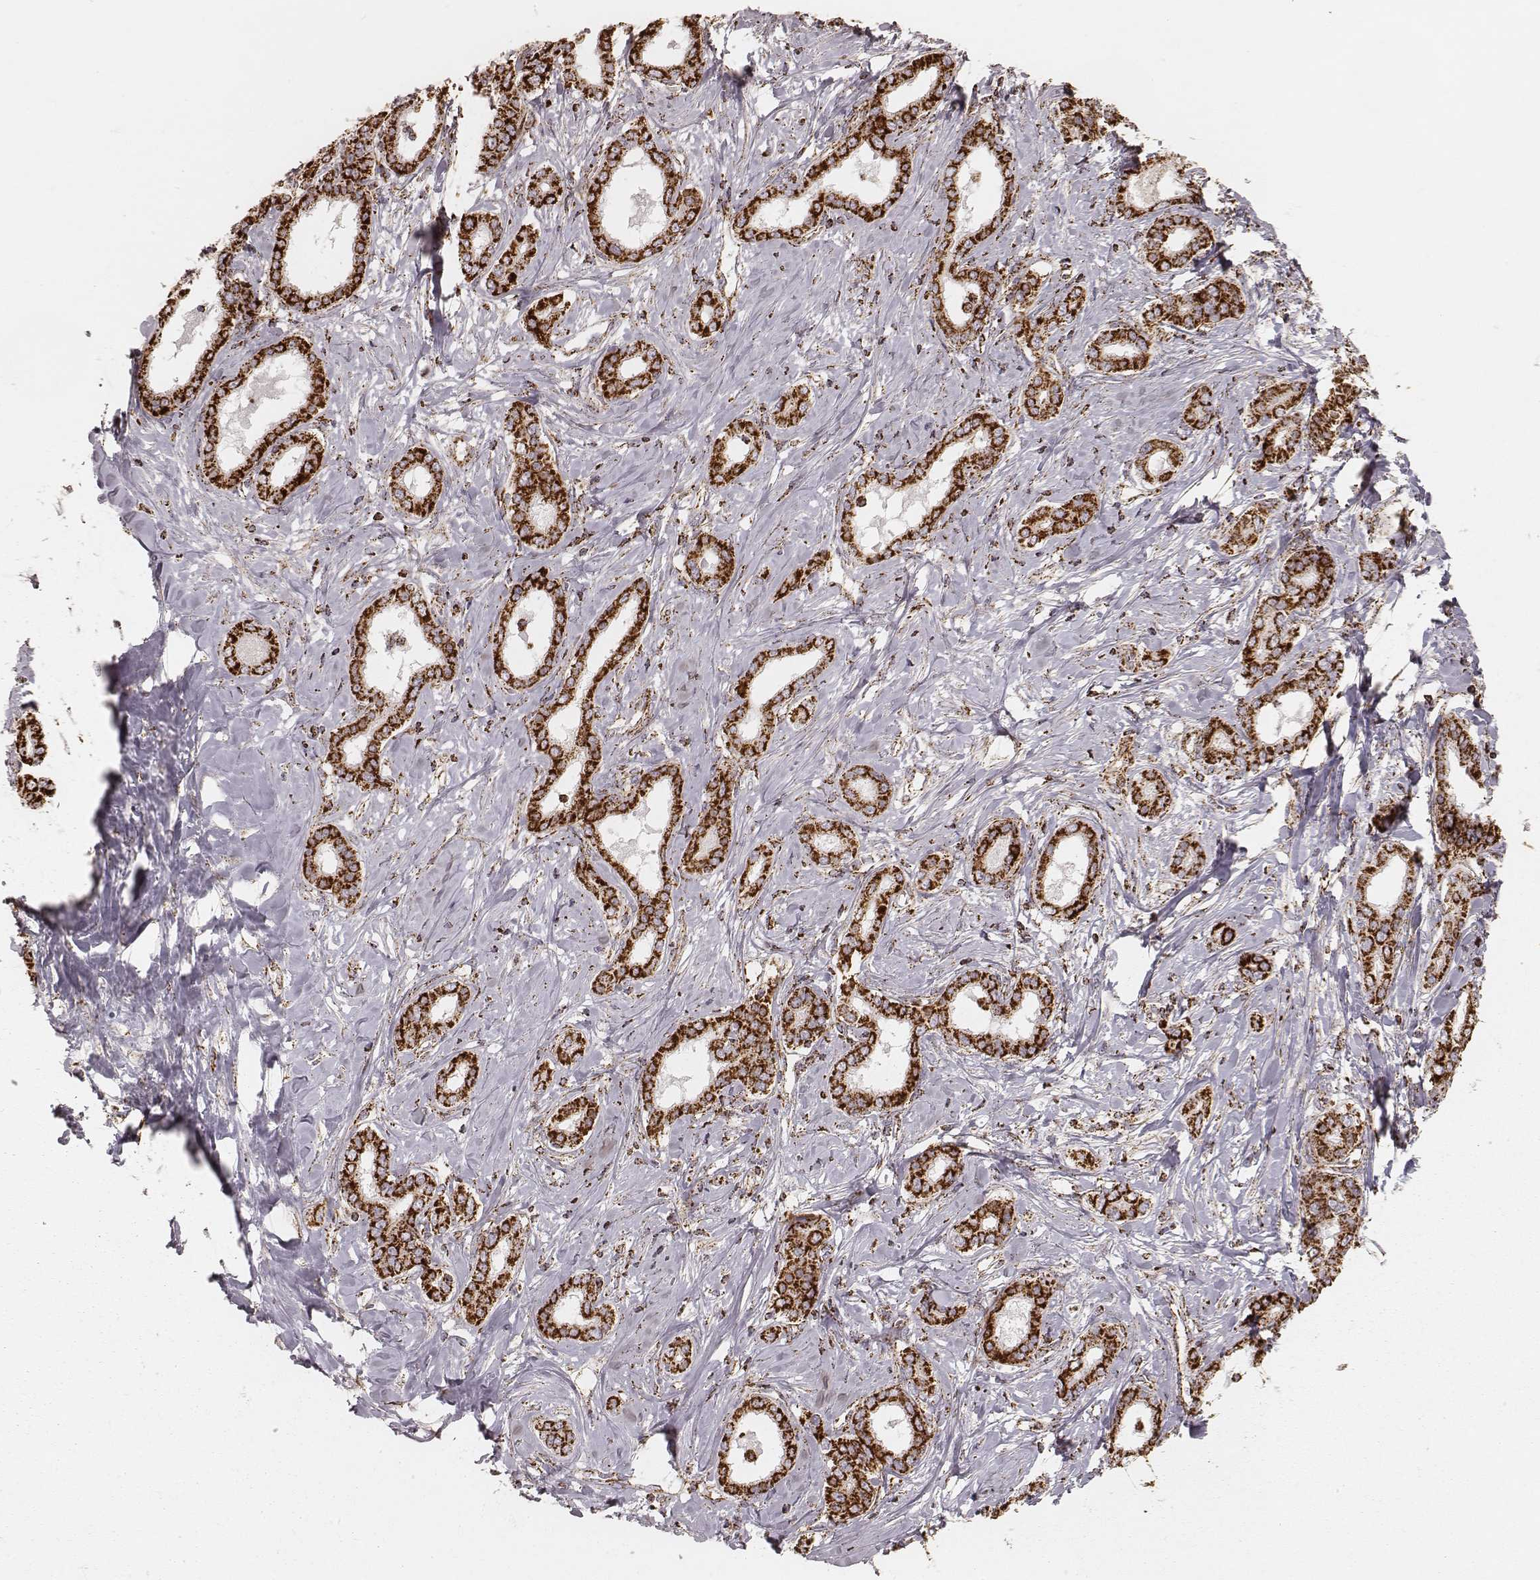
{"staining": {"intensity": "strong", "quantity": ">75%", "location": "cytoplasmic/membranous"}, "tissue": "liver cancer", "cell_type": "Tumor cells", "image_type": "cancer", "snomed": [{"axis": "morphology", "description": "Cholangiocarcinoma"}, {"axis": "topography", "description": "Liver"}], "caption": "Liver cholangiocarcinoma tissue demonstrates strong cytoplasmic/membranous expression in approximately >75% of tumor cells, visualized by immunohistochemistry. The protein of interest is shown in brown color, while the nuclei are stained blue.", "gene": "CS", "patient": {"sex": "female", "age": 47}}